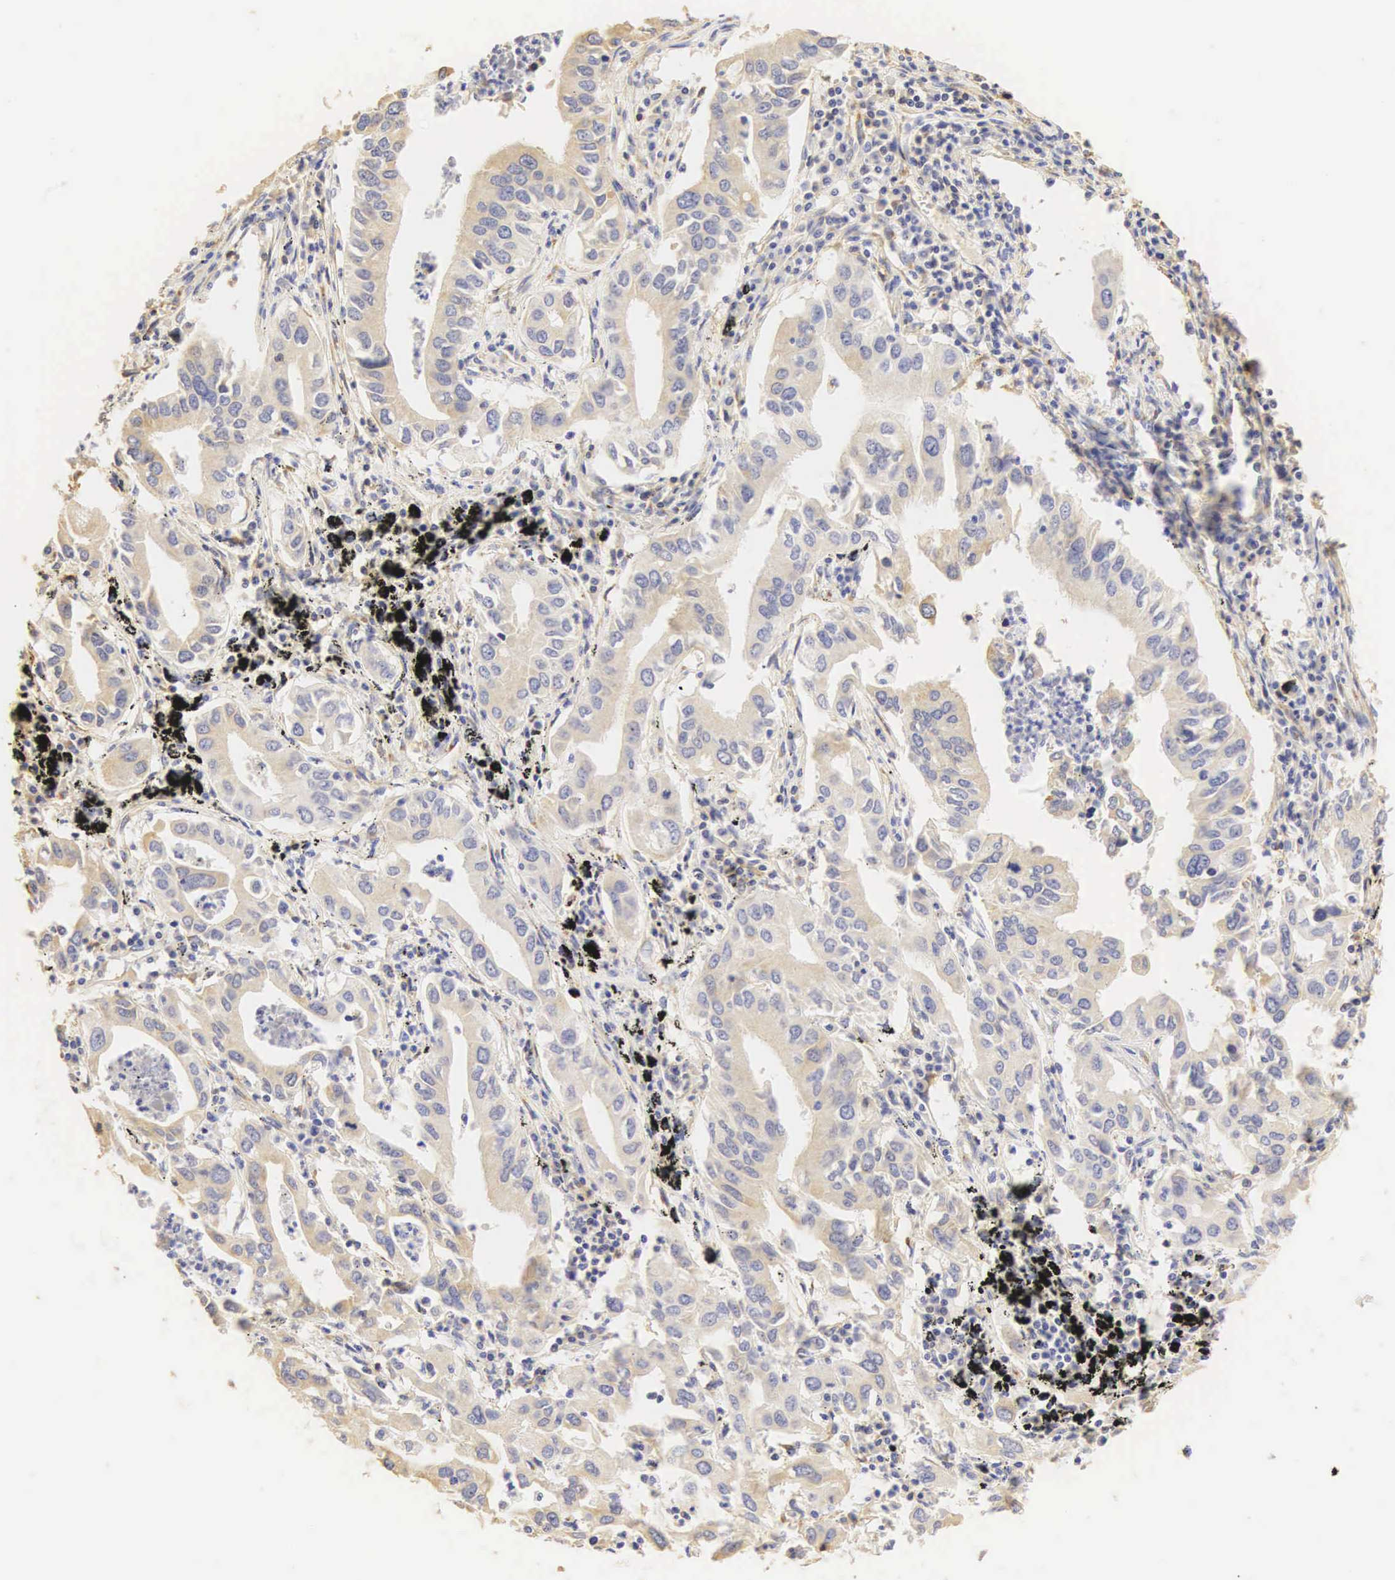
{"staining": {"intensity": "negative", "quantity": "none", "location": "none"}, "tissue": "lung cancer", "cell_type": "Tumor cells", "image_type": "cancer", "snomed": [{"axis": "morphology", "description": "Adenocarcinoma, NOS"}, {"axis": "topography", "description": "Lung"}], "caption": "Immunohistochemistry photomicrograph of adenocarcinoma (lung) stained for a protein (brown), which demonstrates no positivity in tumor cells.", "gene": "CD99", "patient": {"sex": "male", "age": 48}}